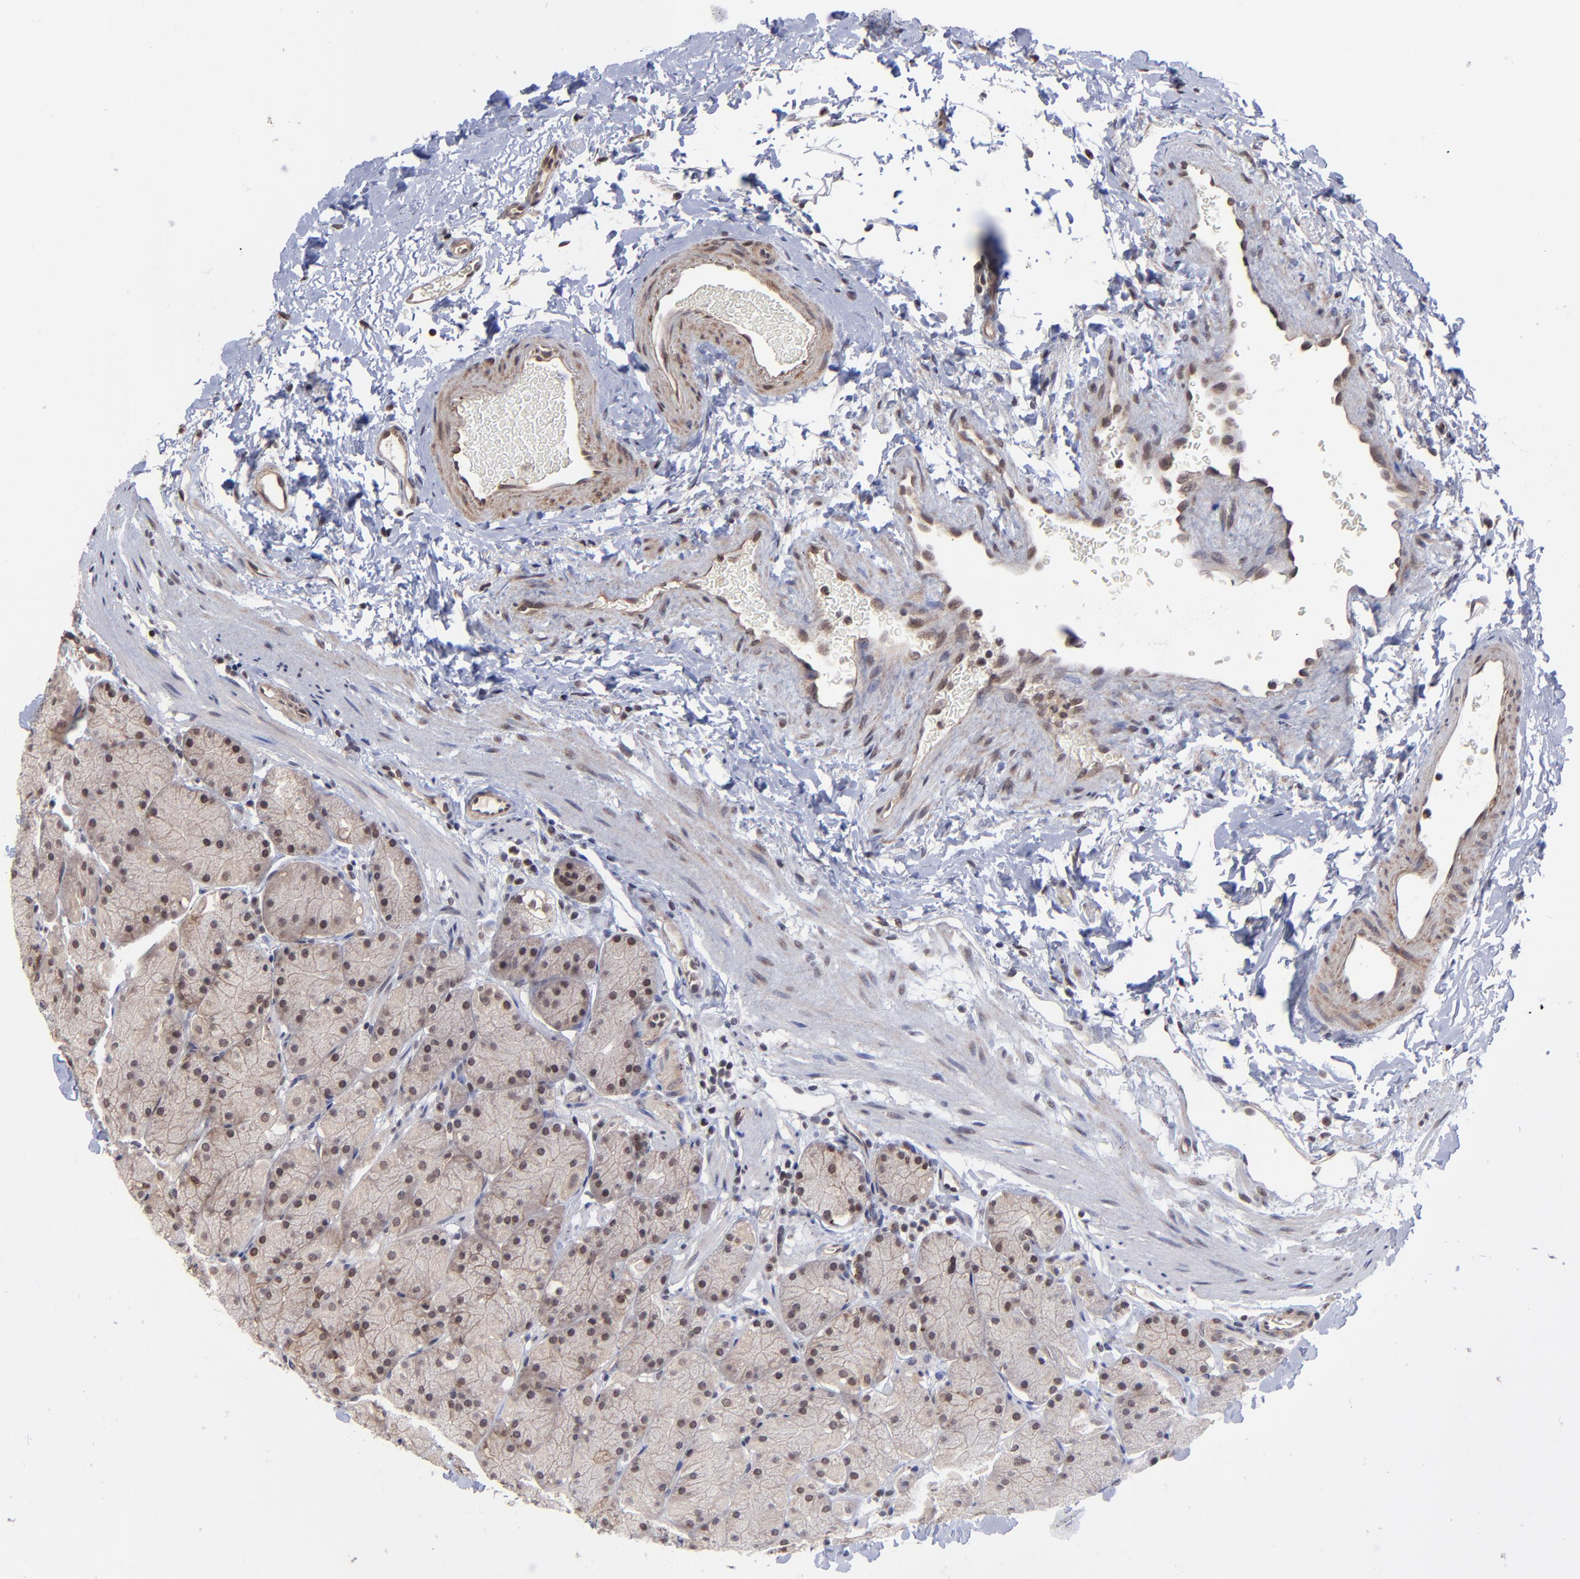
{"staining": {"intensity": "moderate", "quantity": "25%-75%", "location": "cytoplasmic/membranous"}, "tissue": "stomach", "cell_type": "Glandular cells", "image_type": "normal", "snomed": [{"axis": "morphology", "description": "Normal tissue, NOS"}, {"axis": "topography", "description": "Stomach, upper"}, {"axis": "topography", "description": "Stomach"}], "caption": "High-power microscopy captured an immunohistochemistry histopathology image of normal stomach, revealing moderate cytoplasmic/membranous staining in about 25%-75% of glandular cells. (DAB (3,3'-diaminobenzidine) IHC, brown staining for protein, blue staining for nuclei).", "gene": "ZNF419", "patient": {"sex": "male", "age": 76}}